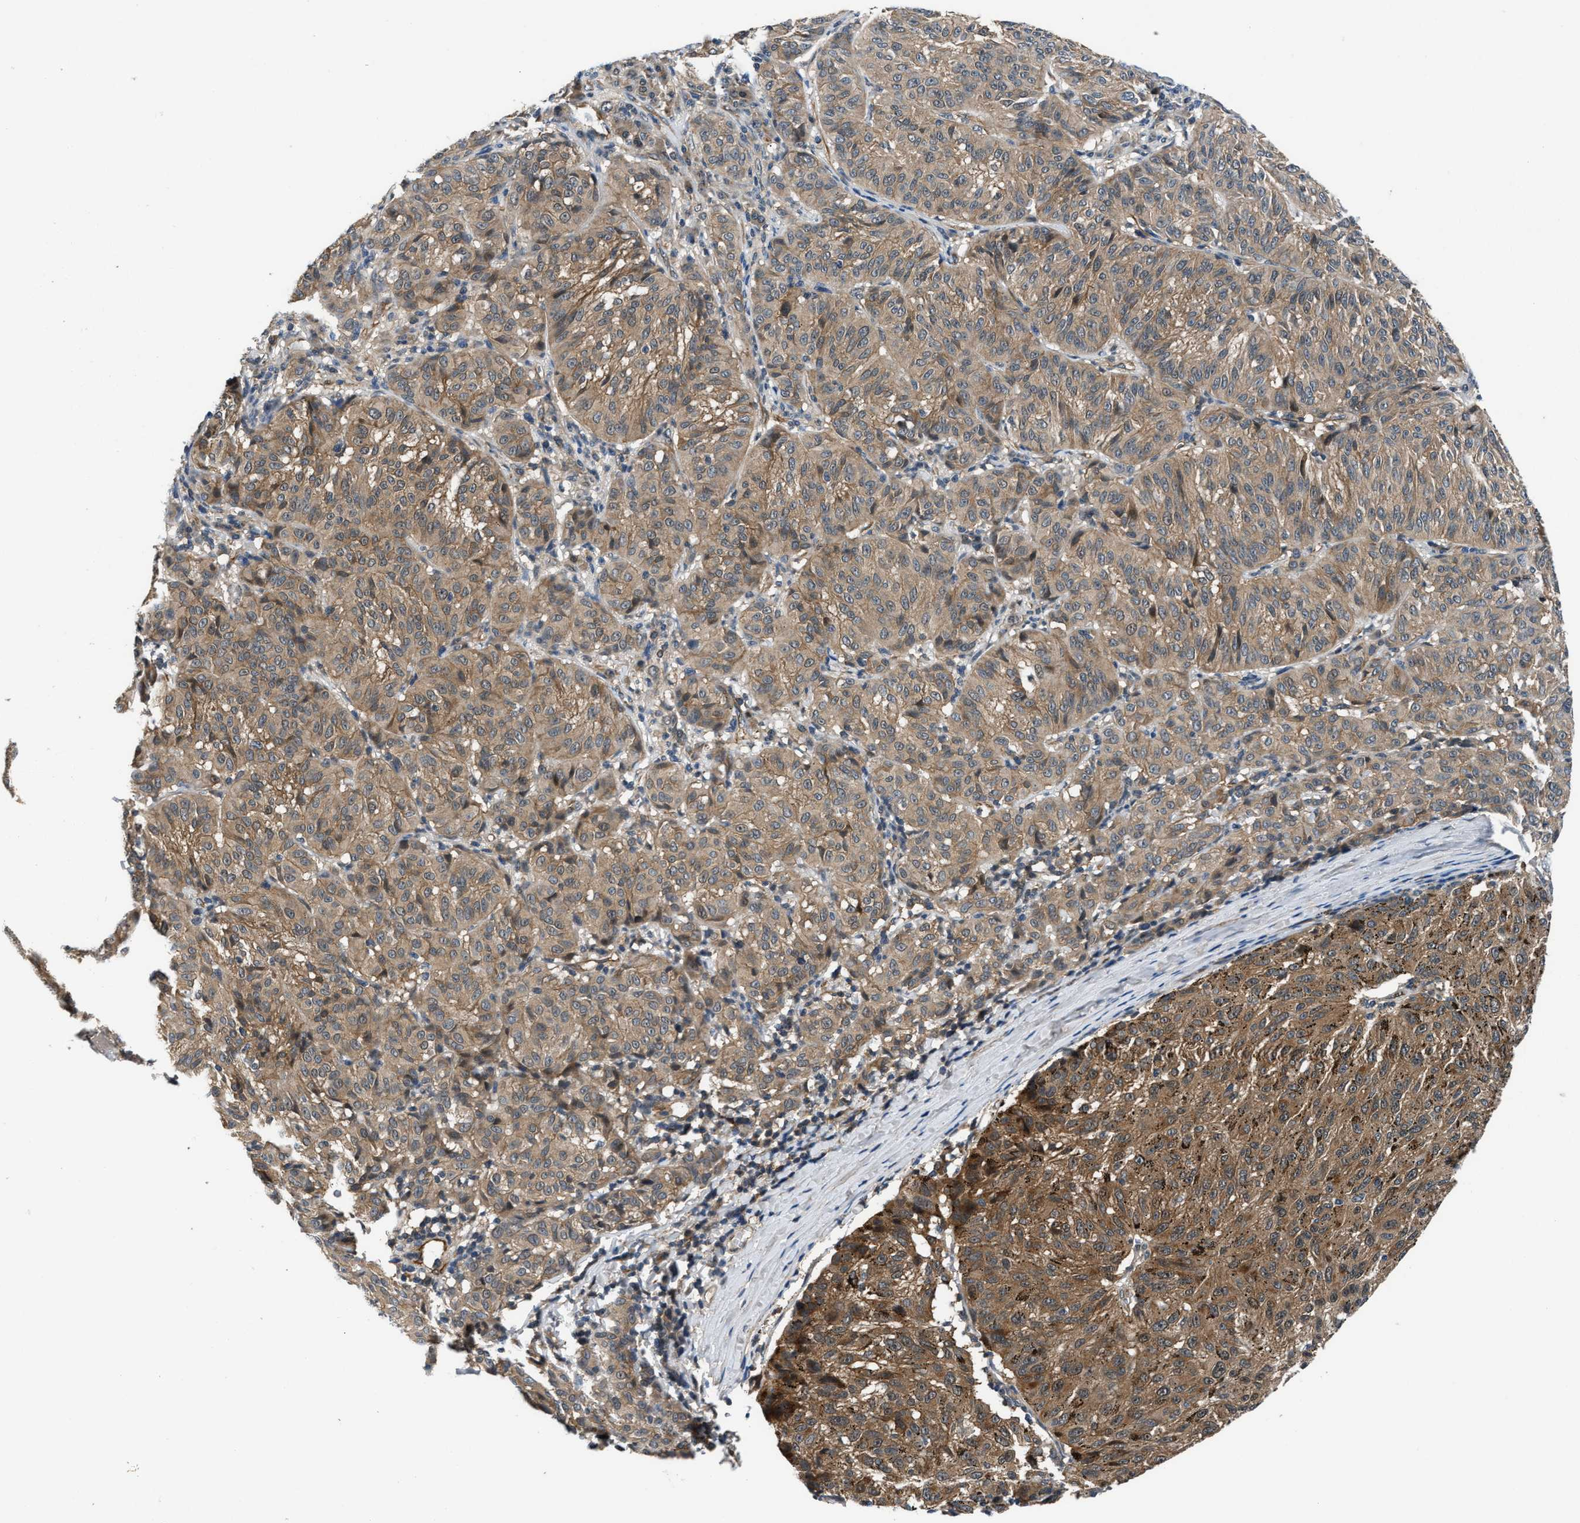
{"staining": {"intensity": "moderate", "quantity": ">75%", "location": "cytoplasmic/membranous"}, "tissue": "melanoma", "cell_type": "Tumor cells", "image_type": "cancer", "snomed": [{"axis": "morphology", "description": "Malignant melanoma, NOS"}, {"axis": "topography", "description": "Skin"}], "caption": "A brown stain labels moderate cytoplasmic/membranous expression of a protein in human malignant melanoma tumor cells.", "gene": "COPS2", "patient": {"sex": "female", "age": 72}}